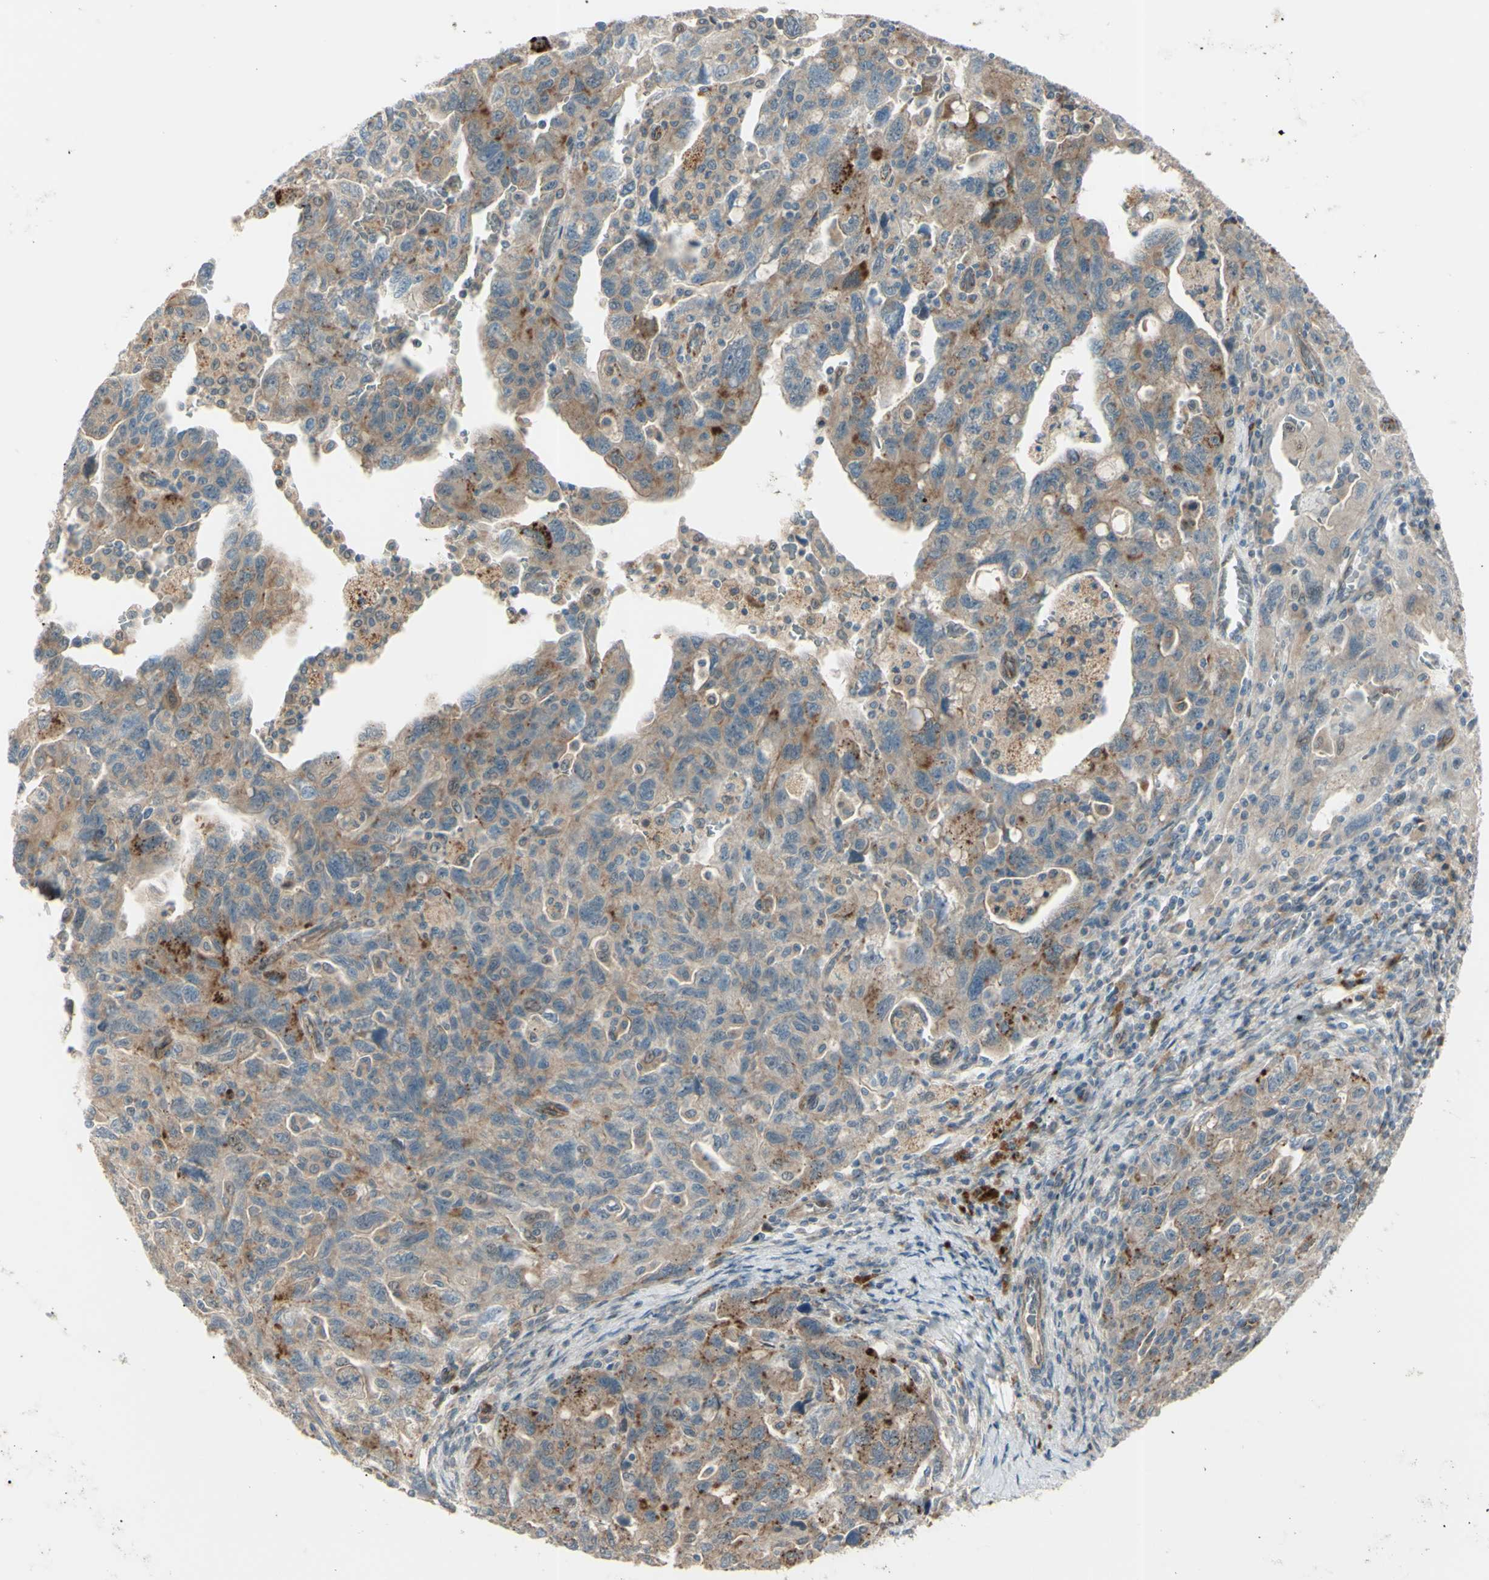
{"staining": {"intensity": "moderate", "quantity": ">75%", "location": "cytoplasmic/membranous"}, "tissue": "ovarian cancer", "cell_type": "Tumor cells", "image_type": "cancer", "snomed": [{"axis": "morphology", "description": "Carcinoma, NOS"}, {"axis": "morphology", "description": "Cystadenocarcinoma, serous, NOS"}, {"axis": "topography", "description": "Ovary"}], "caption": "Immunohistochemical staining of human ovarian cancer (serous cystadenocarcinoma) demonstrates medium levels of moderate cytoplasmic/membranous expression in about >75% of tumor cells.", "gene": "LMTK2", "patient": {"sex": "female", "age": 69}}